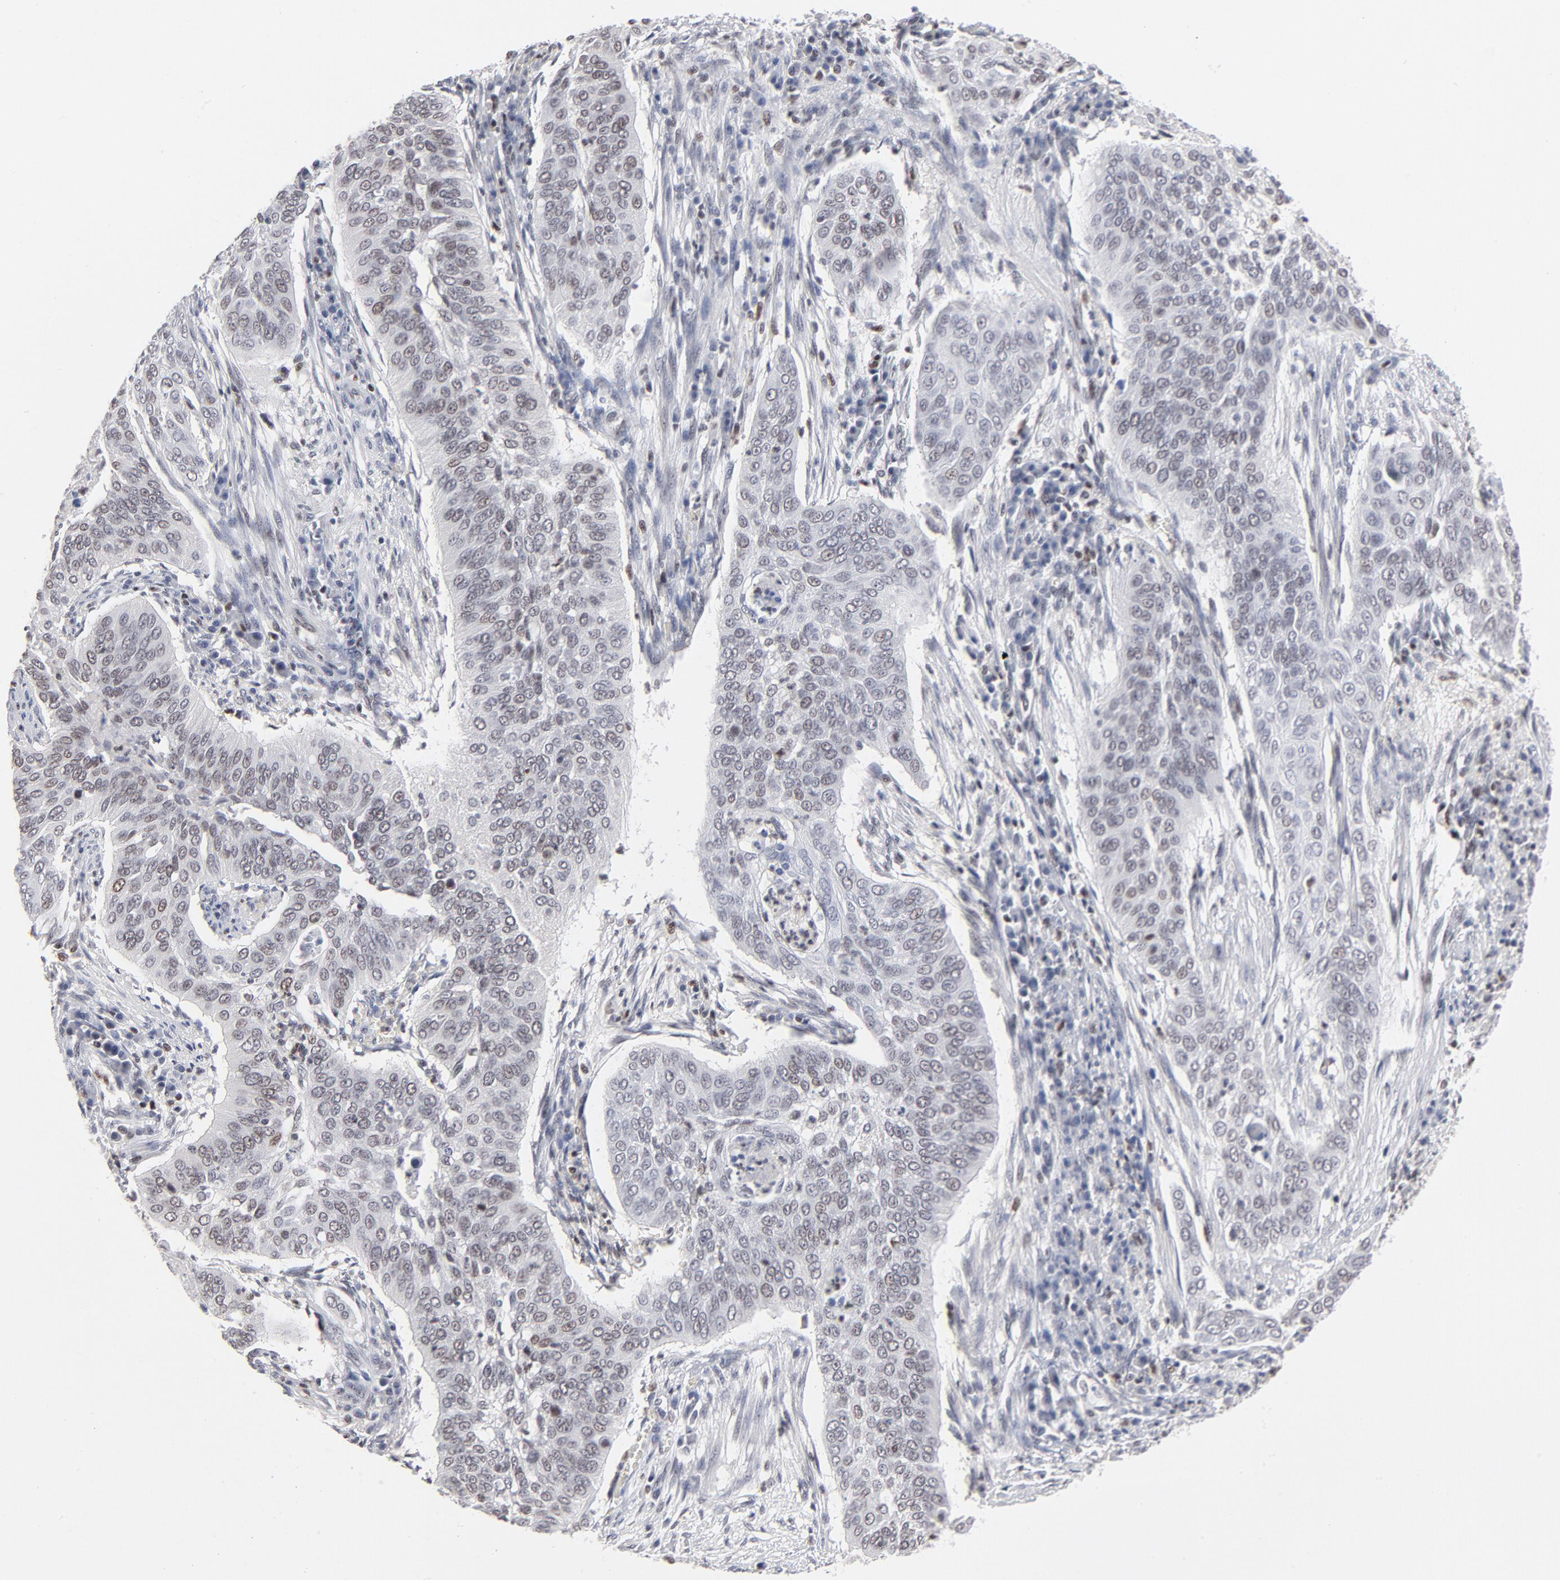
{"staining": {"intensity": "weak", "quantity": "25%-75%", "location": "nuclear"}, "tissue": "cervical cancer", "cell_type": "Tumor cells", "image_type": "cancer", "snomed": [{"axis": "morphology", "description": "Squamous cell carcinoma, NOS"}, {"axis": "topography", "description": "Cervix"}], "caption": "This photomicrograph reveals immunohistochemistry staining of cervical cancer (squamous cell carcinoma), with low weak nuclear positivity in about 25%-75% of tumor cells.", "gene": "MAX", "patient": {"sex": "female", "age": 39}}